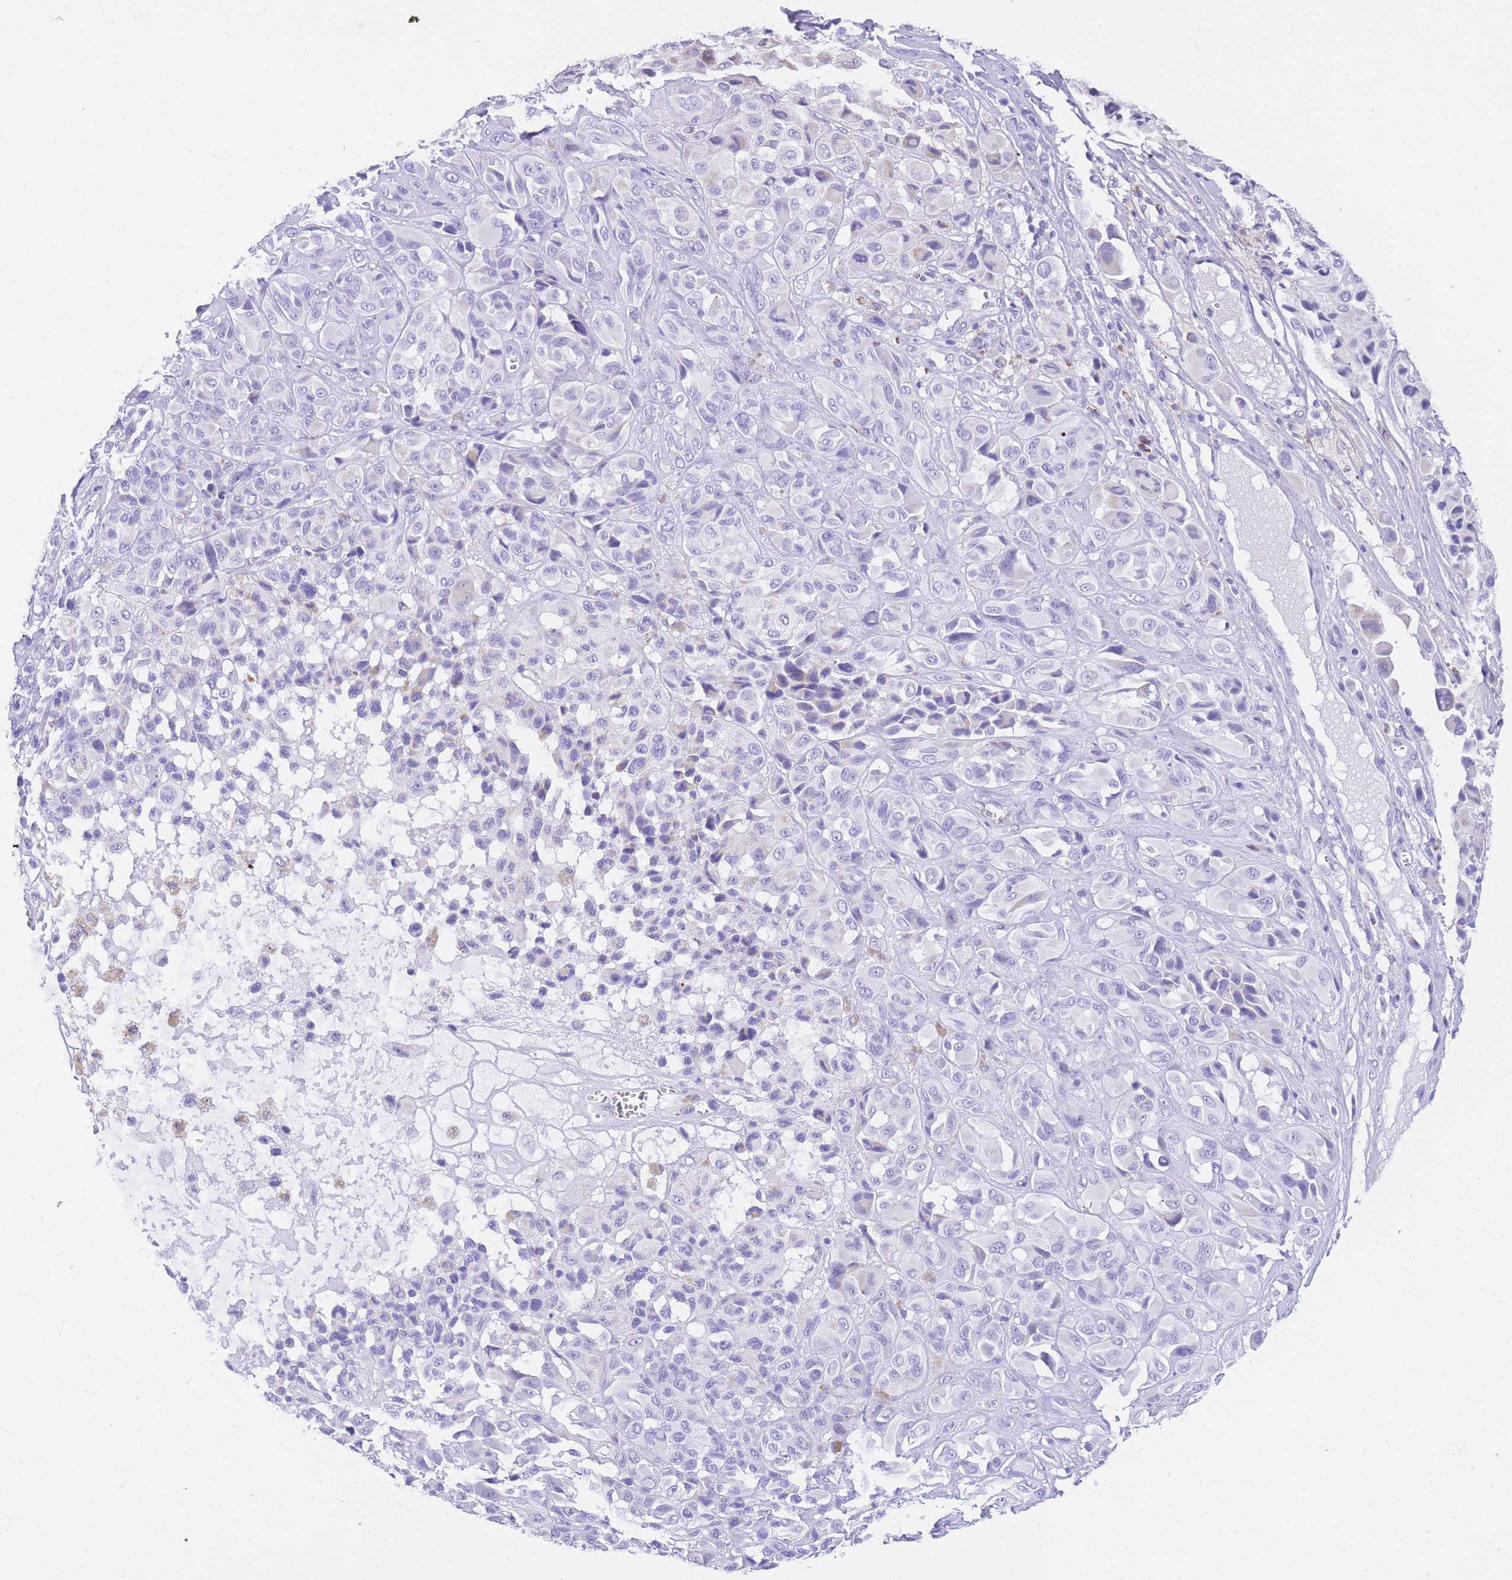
{"staining": {"intensity": "negative", "quantity": "none", "location": "none"}, "tissue": "melanoma", "cell_type": "Tumor cells", "image_type": "cancer", "snomed": [{"axis": "morphology", "description": "Malignant melanoma, NOS"}, {"axis": "topography", "description": "Skin of trunk"}], "caption": "High power microscopy image of an immunohistochemistry histopathology image of malignant melanoma, revealing no significant expression in tumor cells.", "gene": "NKD2", "patient": {"sex": "male", "age": 71}}